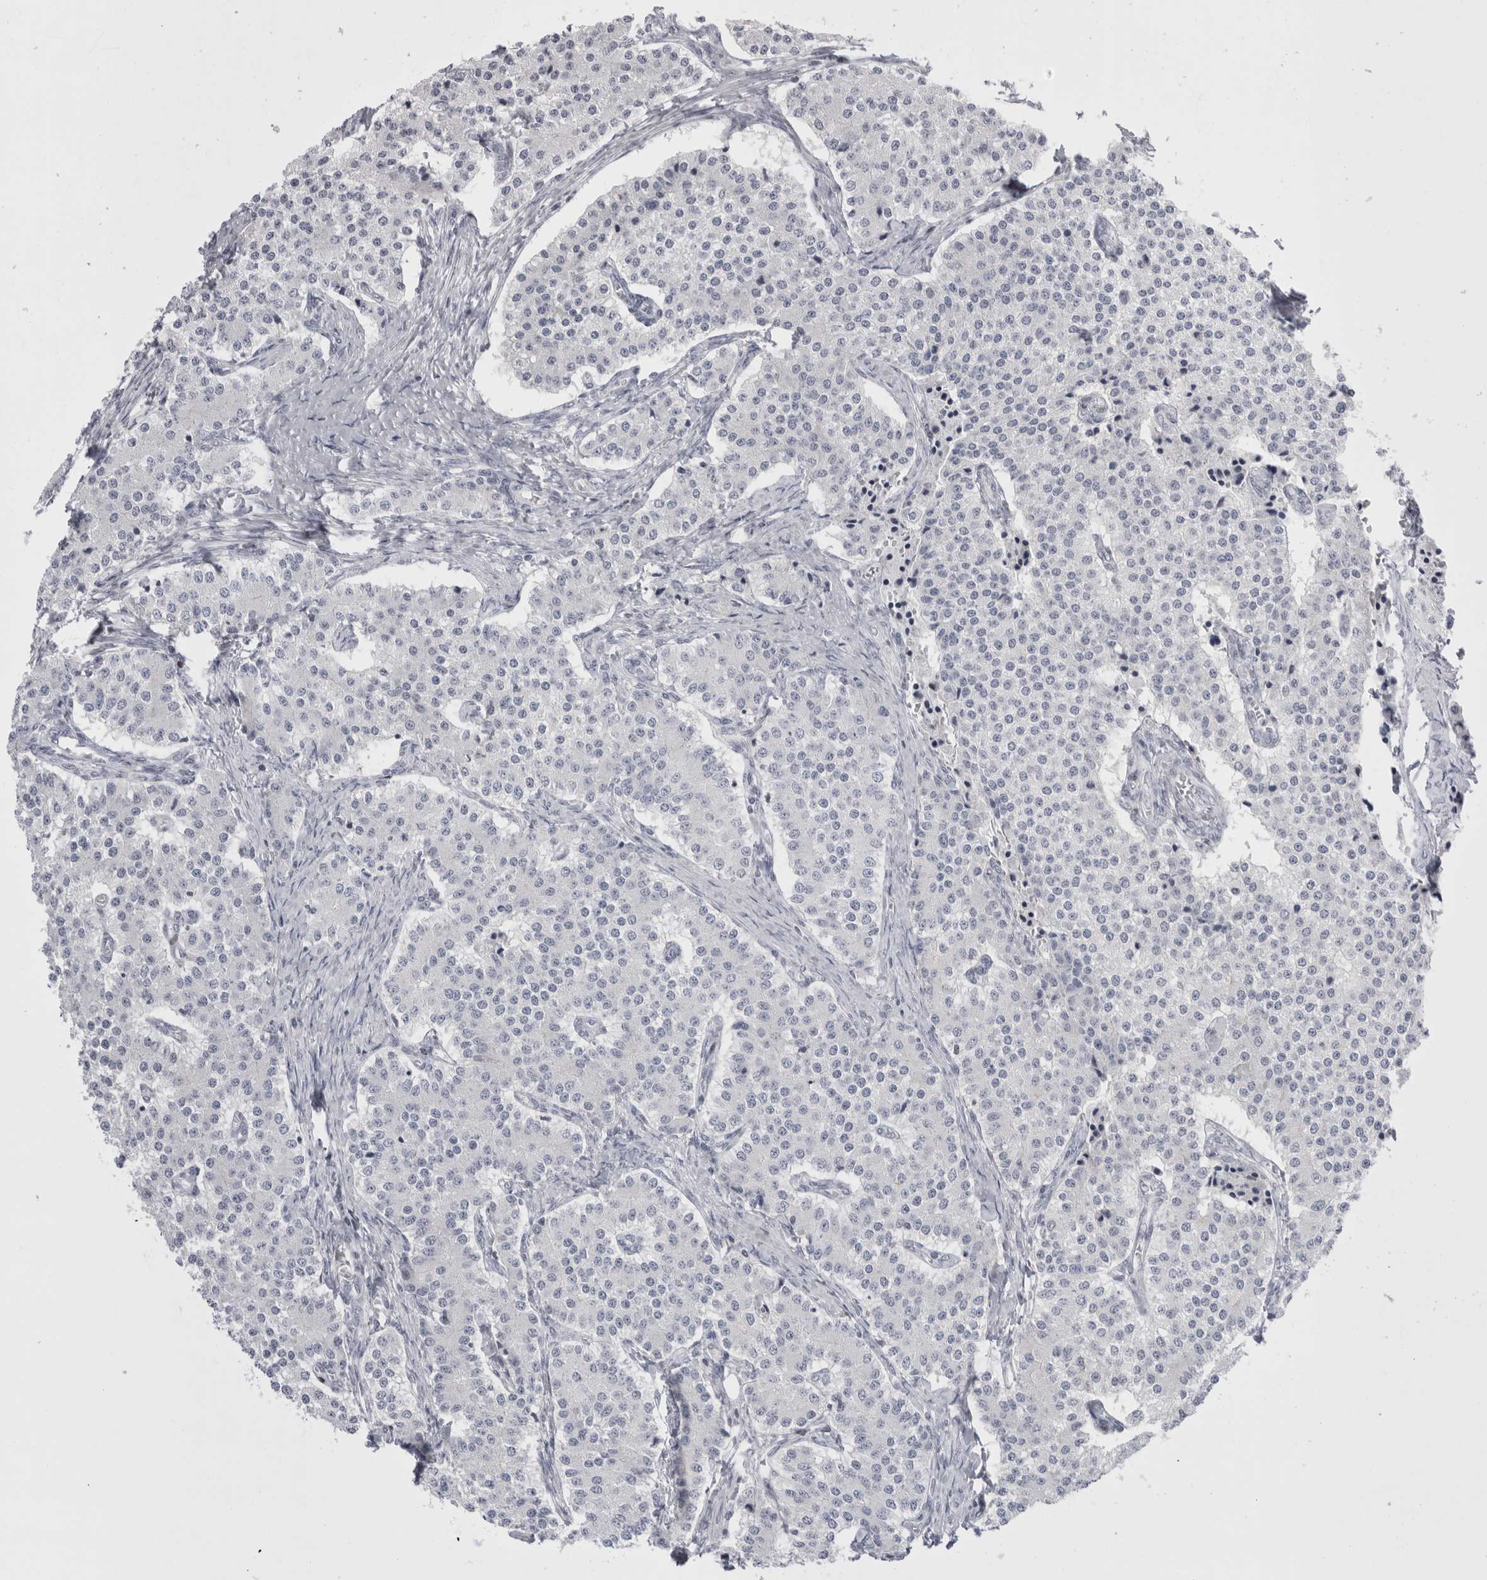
{"staining": {"intensity": "negative", "quantity": "none", "location": "none"}, "tissue": "carcinoid", "cell_type": "Tumor cells", "image_type": "cancer", "snomed": [{"axis": "morphology", "description": "Carcinoid, malignant, NOS"}, {"axis": "topography", "description": "Colon"}], "caption": "Protein analysis of carcinoid (malignant) shows no significant staining in tumor cells.", "gene": "FNDC8", "patient": {"sex": "female", "age": 52}}